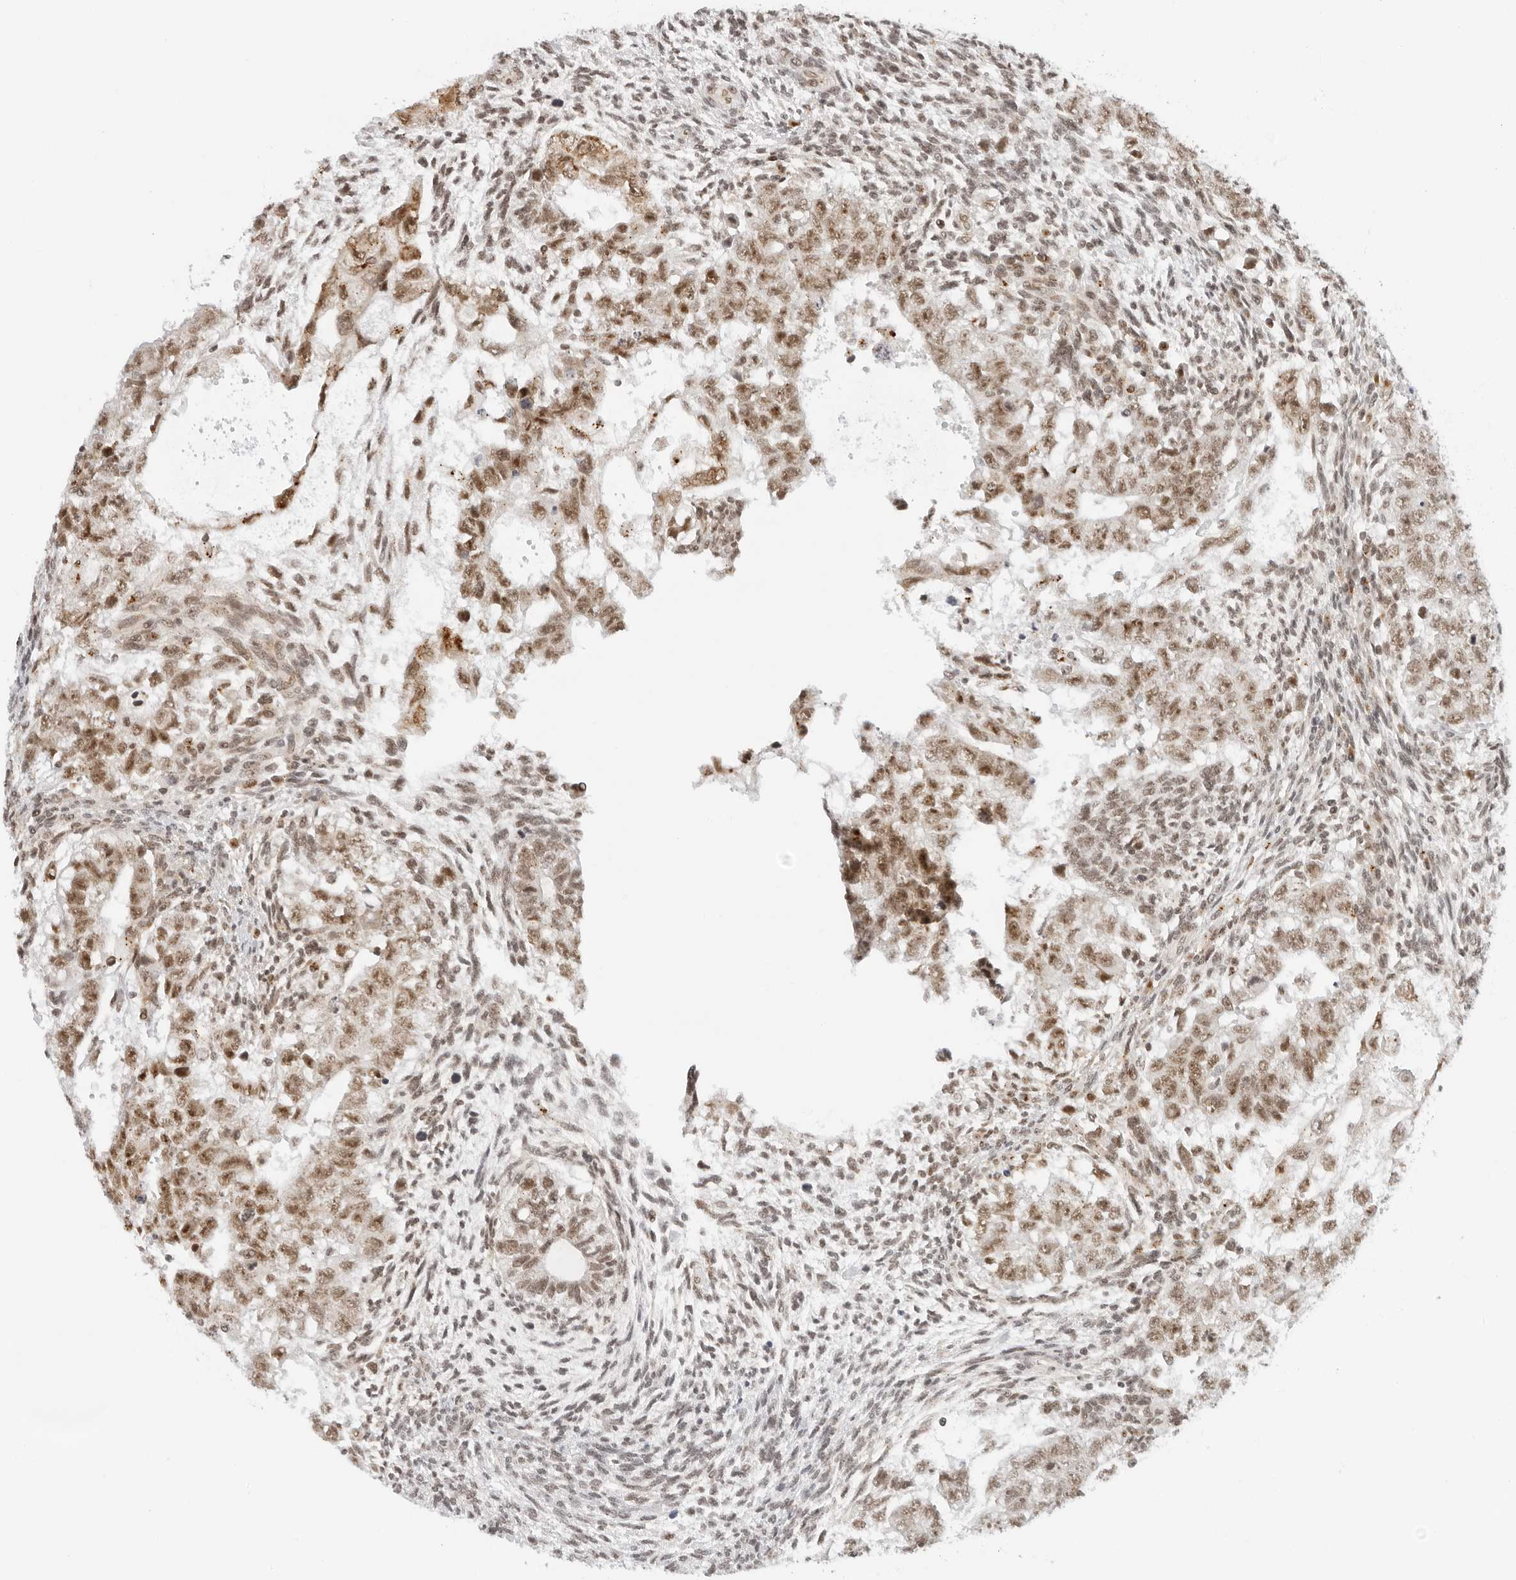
{"staining": {"intensity": "moderate", "quantity": ">75%", "location": "nuclear"}, "tissue": "testis cancer", "cell_type": "Tumor cells", "image_type": "cancer", "snomed": [{"axis": "morphology", "description": "Carcinoma, Embryonal, NOS"}, {"axis": "topography", "description": "Testis"}], "caption": "Approximately >75% of tumor cells in testis embryonal carcinoma show moderate nuclear protein positivity as visualized by brown immunohistochemical staining.", "gene": "TOX4", "patient": {"sex": "male", "age": 37}}